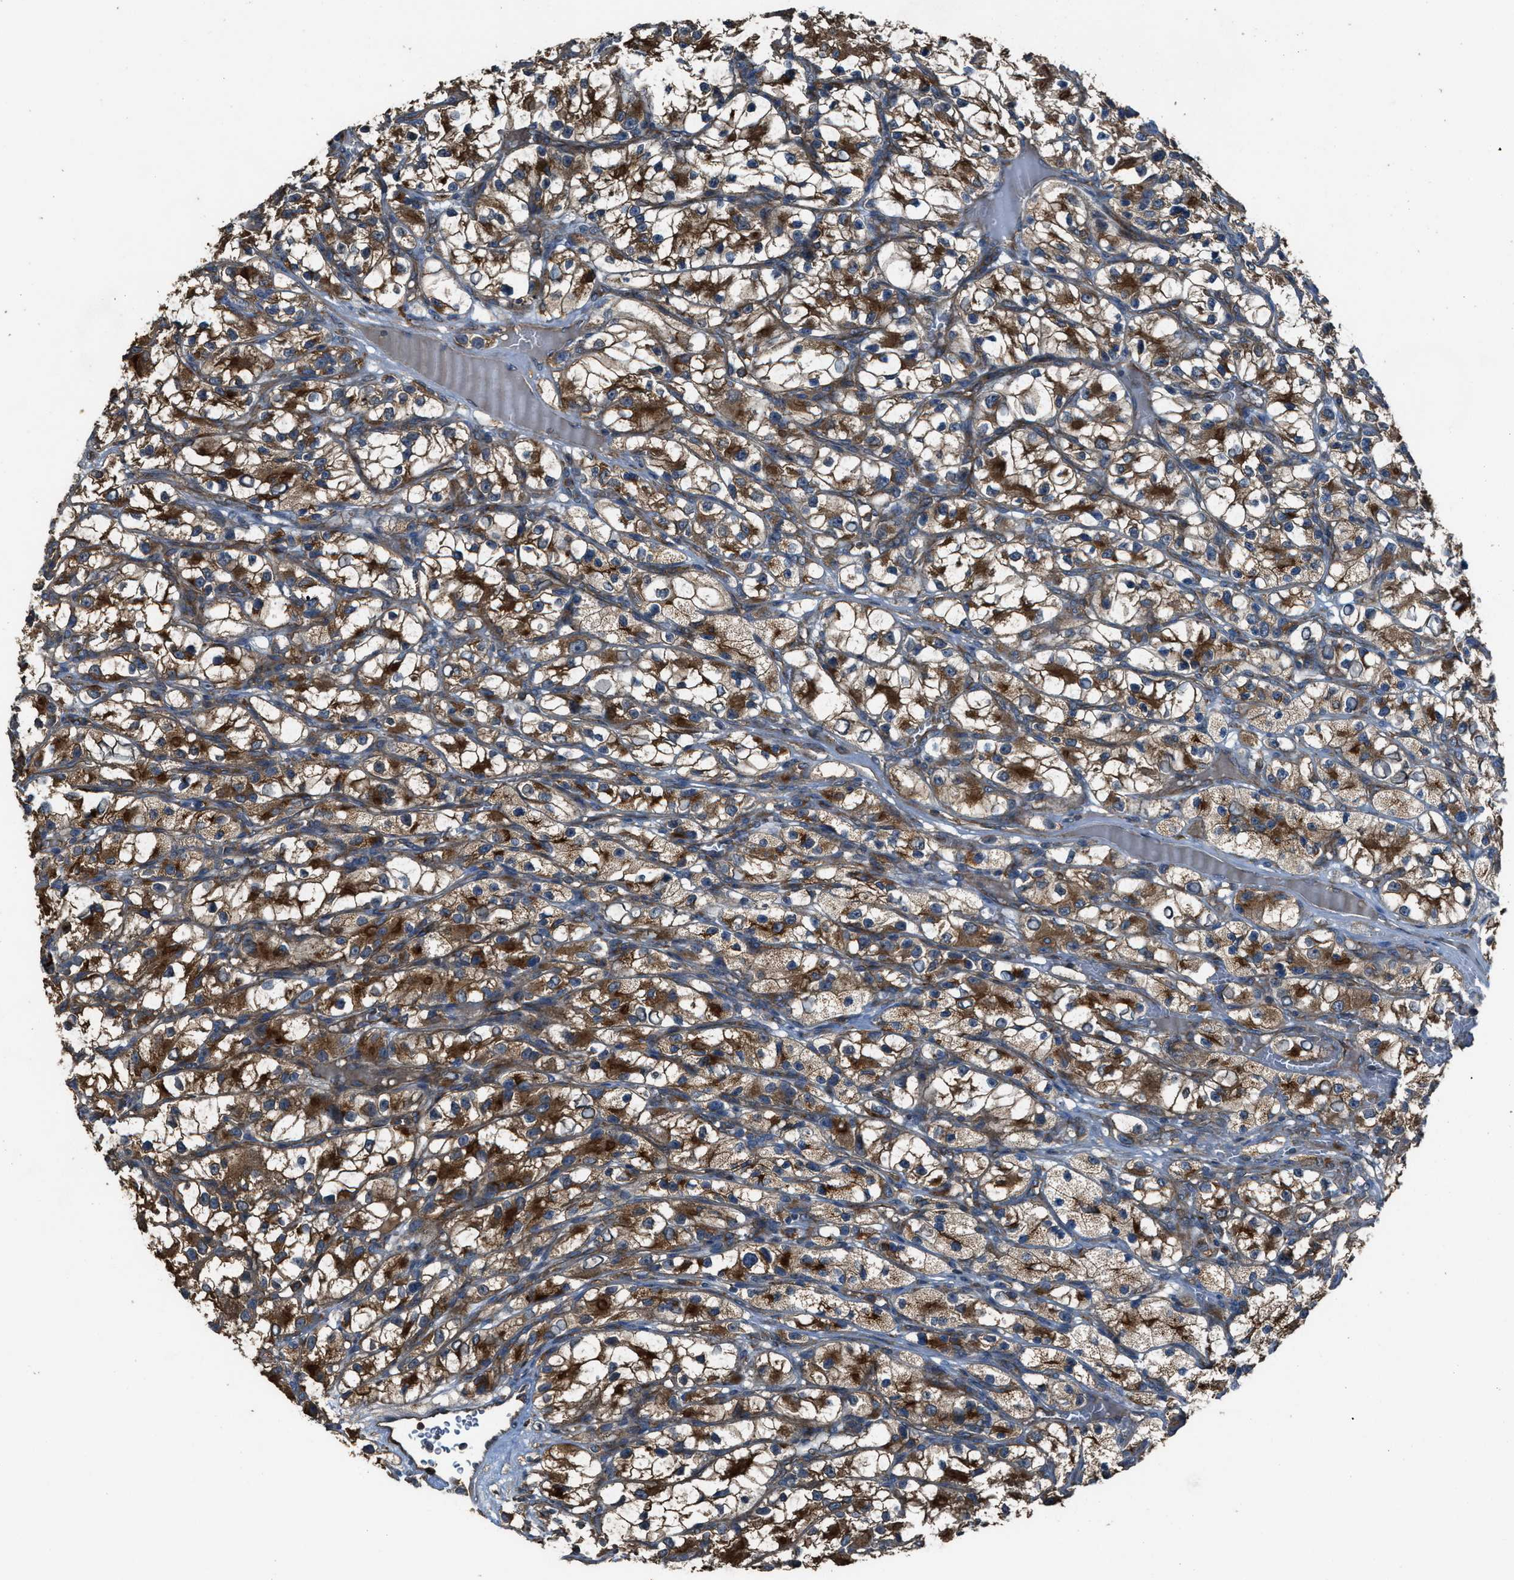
{"staining": {"intensity": "strong", "quantity": ">75%", "location": "cytoplasmic/membranous"}, "tissue": "renal cancer", "cell_type": "Tumor cells", "image_type": "cancer", "snomed": [{"axis": "morphology", "description": "Adenocarcinoma, NOS"}, {"axis": "topography", "description": "Kidney"}], "caption": "A brown stain labels strong cytoplasmic/membranous positivity of a protein in human renal cancer (adenocarcinoma) tumor cells. The protein is stained brown, and the nuclei are stained in blue (DAB IHC with brightfield microscopy, high magnification).", "gene": "MAP3K8", "patient": {"sex": "female", "age": 57}}